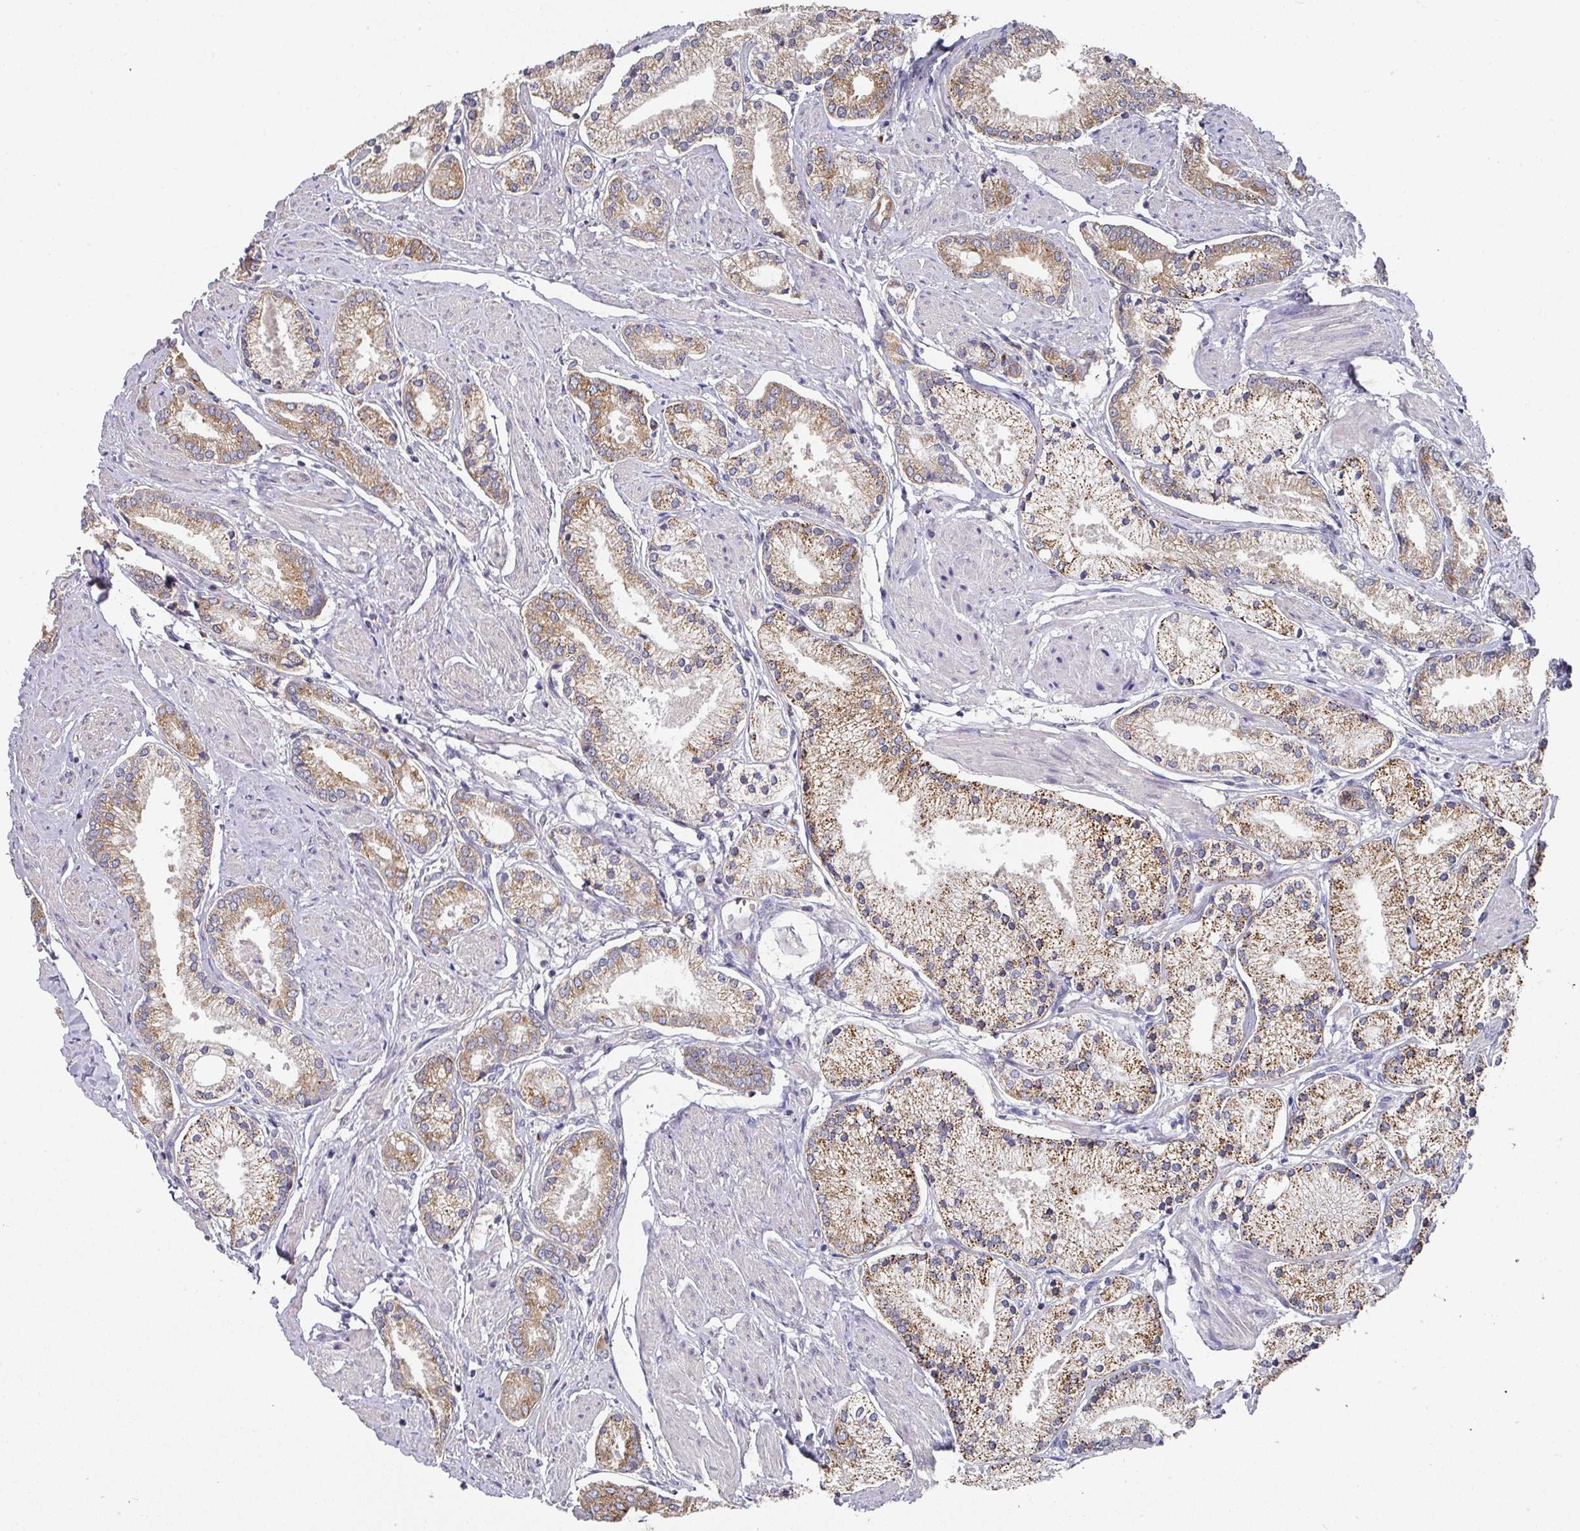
{"staining": {"intensity": "strong", "quantity": "25%-75%", "location": "cytoplasmic/membranous"}, "tissue": "prostate cancer", "cell_type": "Tumor cells", "image_type": "cancer", "snomed": [{"axis": "morphology", "description": "Adenocarcinoma, High grade"}, {"axis": "topography", "description": "Prostate and seminal vesicle, NOS"}], "caption": "DAB immunohistochemical staining of human prostate cancer (high-grade adenocarcinoma) demonstrates strong cytoplasmic/membranous protein expression in about 25%-75% of tumor cells.", "gene": "C18orf25", "patient": {"sex": "male", "age": 64}}